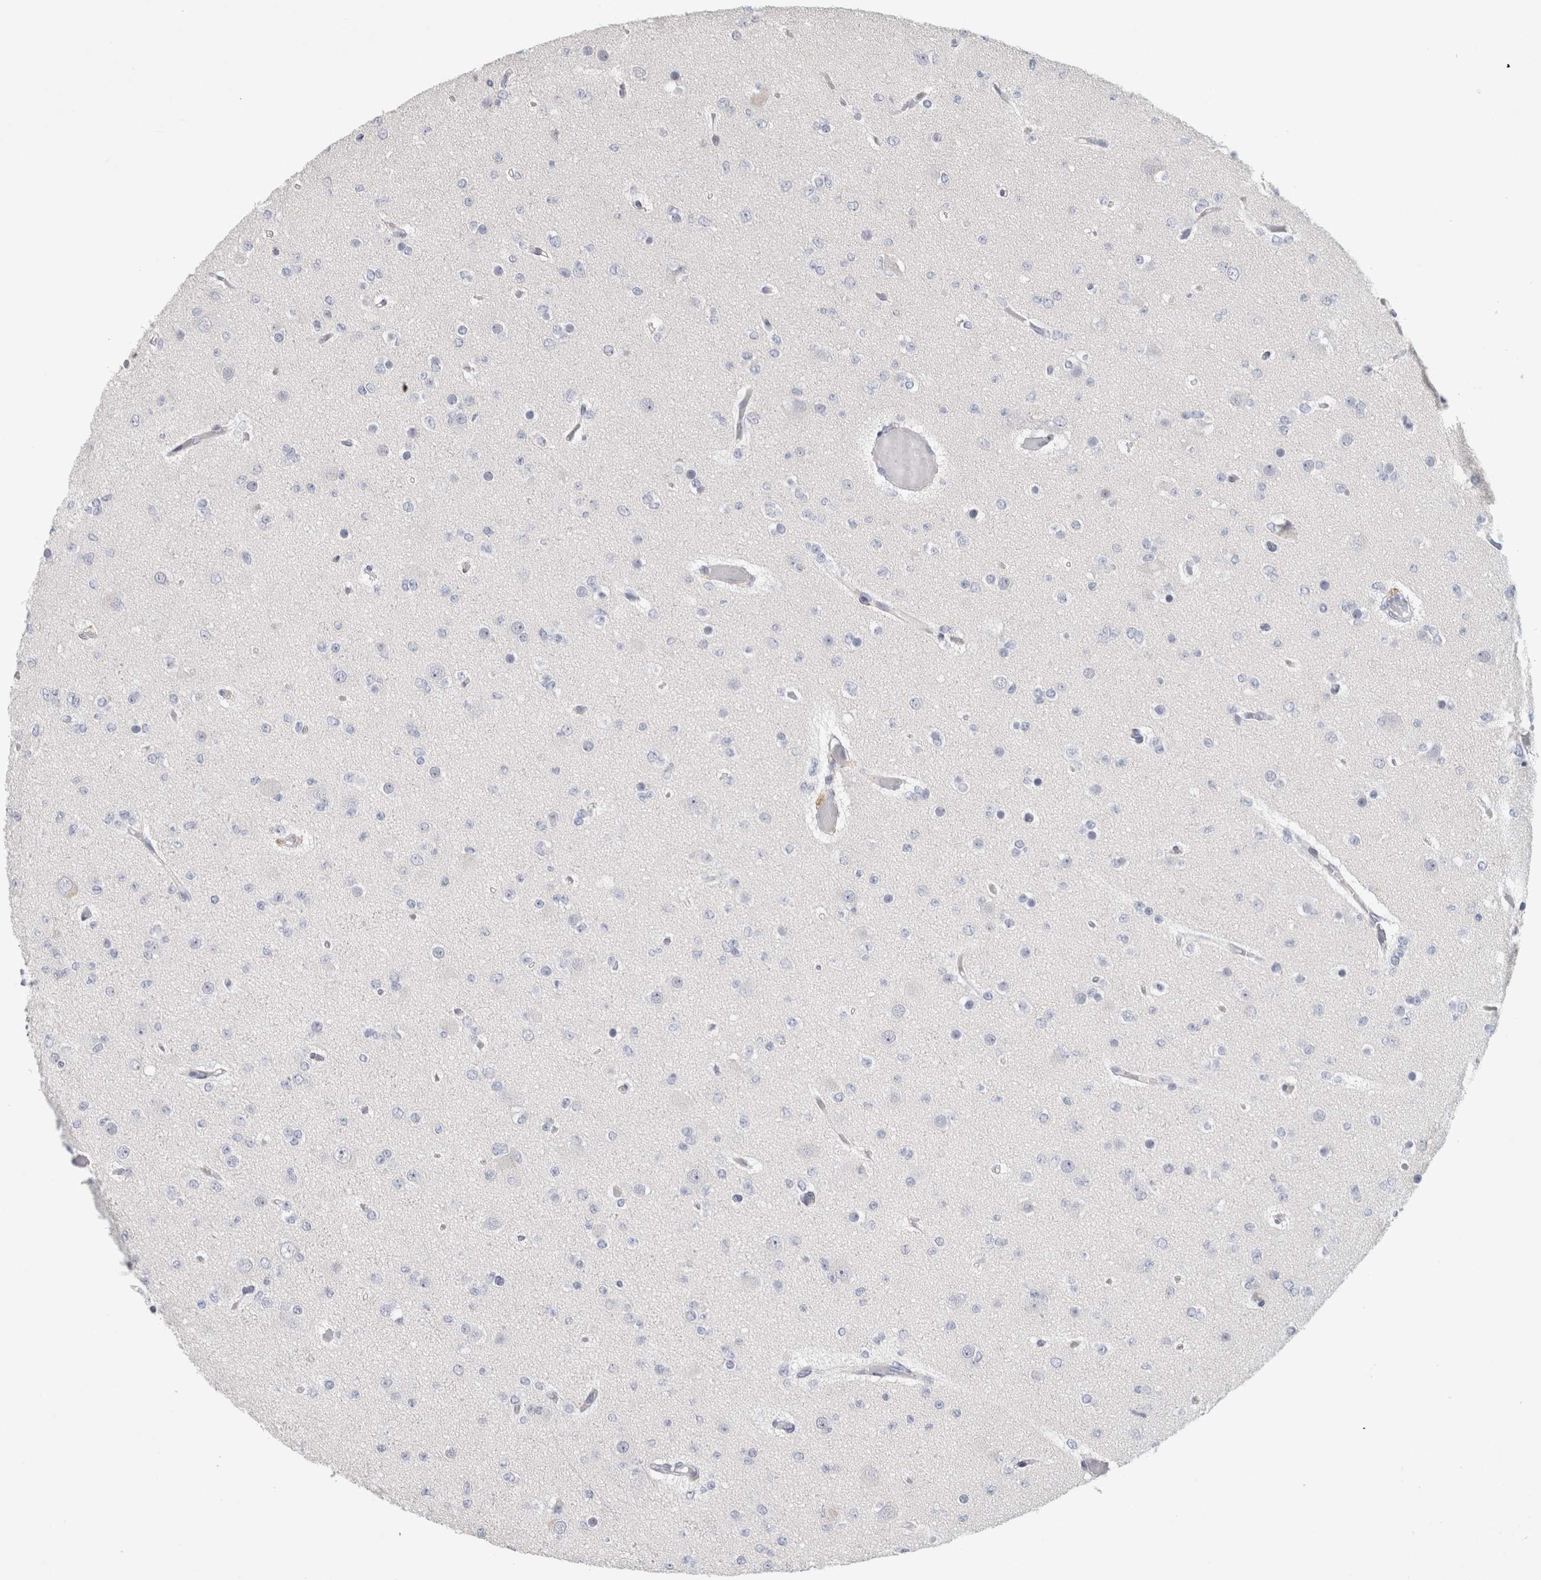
{"staining": {"intensity": "negative", "quantity": "none", "location": "none"}, "tissue": "glioma", "cell_type": "Tumor cells", "image_type": "cancer", "snomed": [{"axis": "morphology", "description": "Glioma, malignant, Low grade"}, {"axis": "topography", "description": "Brain"}], "caption": "An immunohistochemistry photomicrograph of malignant glioma (low-grade) is shown. There is no staining in tumor cells of malignant glioma (low-grade).", "gene": "TONSL", "patient": {"sex": "female", "age": 22}}